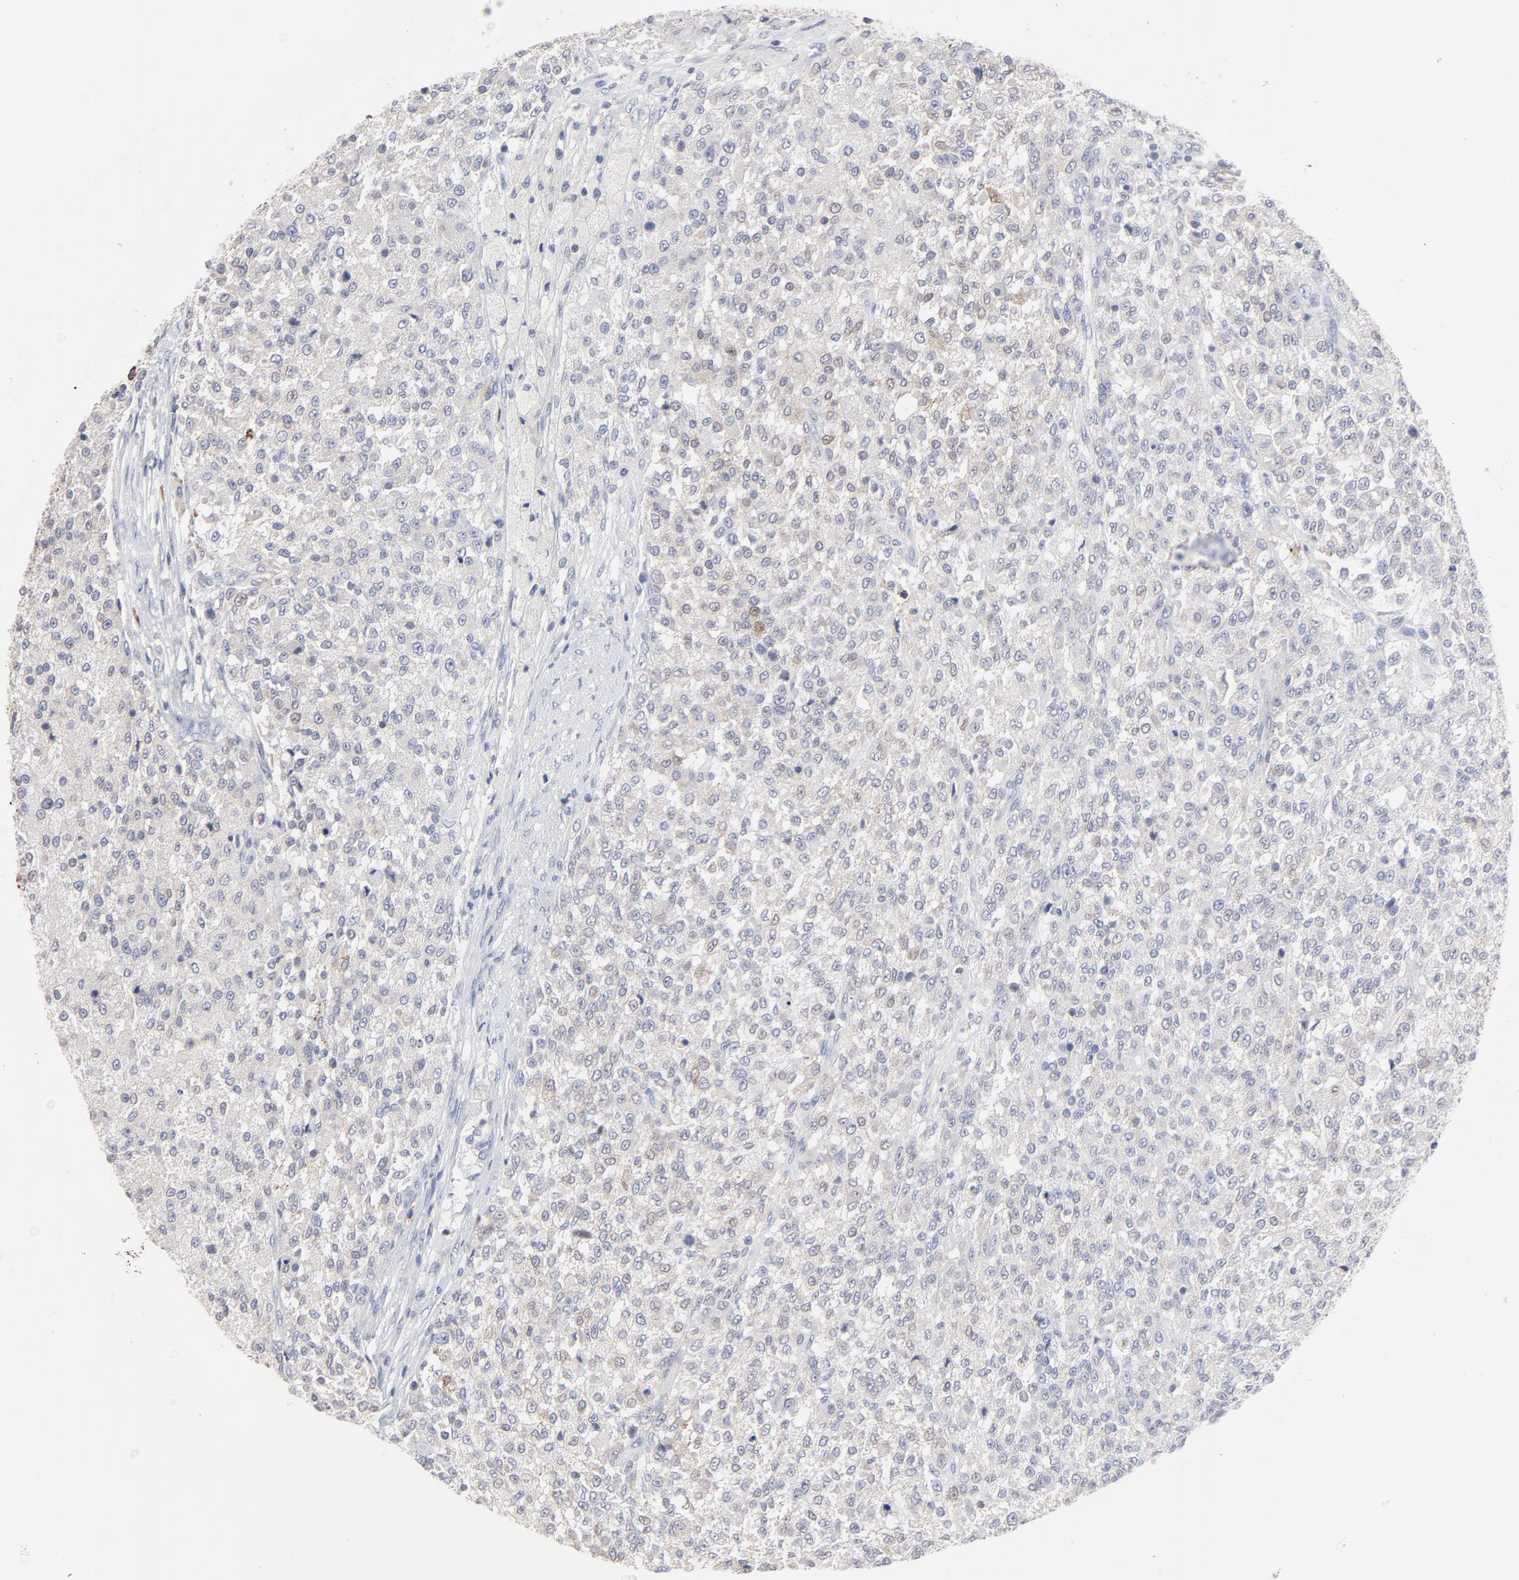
{"staining": {"intensity": "negative", "quantity": "none", "location": "none"}, "tissue": "testis cancer", "cell_type": "Tumor cells", "image_type": "cancer", "snomed": [{"axis": "morphology", "description": "Seminoma, NOS"}, {"axis": "topography", "description": "Testis"}], "caption": "The immunohistochemistry histopathology image has no significant expression in tumor cells of testis cancer (seminoma) tissue.", "gene": "TRIM22", "patient": {"sex": "male", "age": 59}}